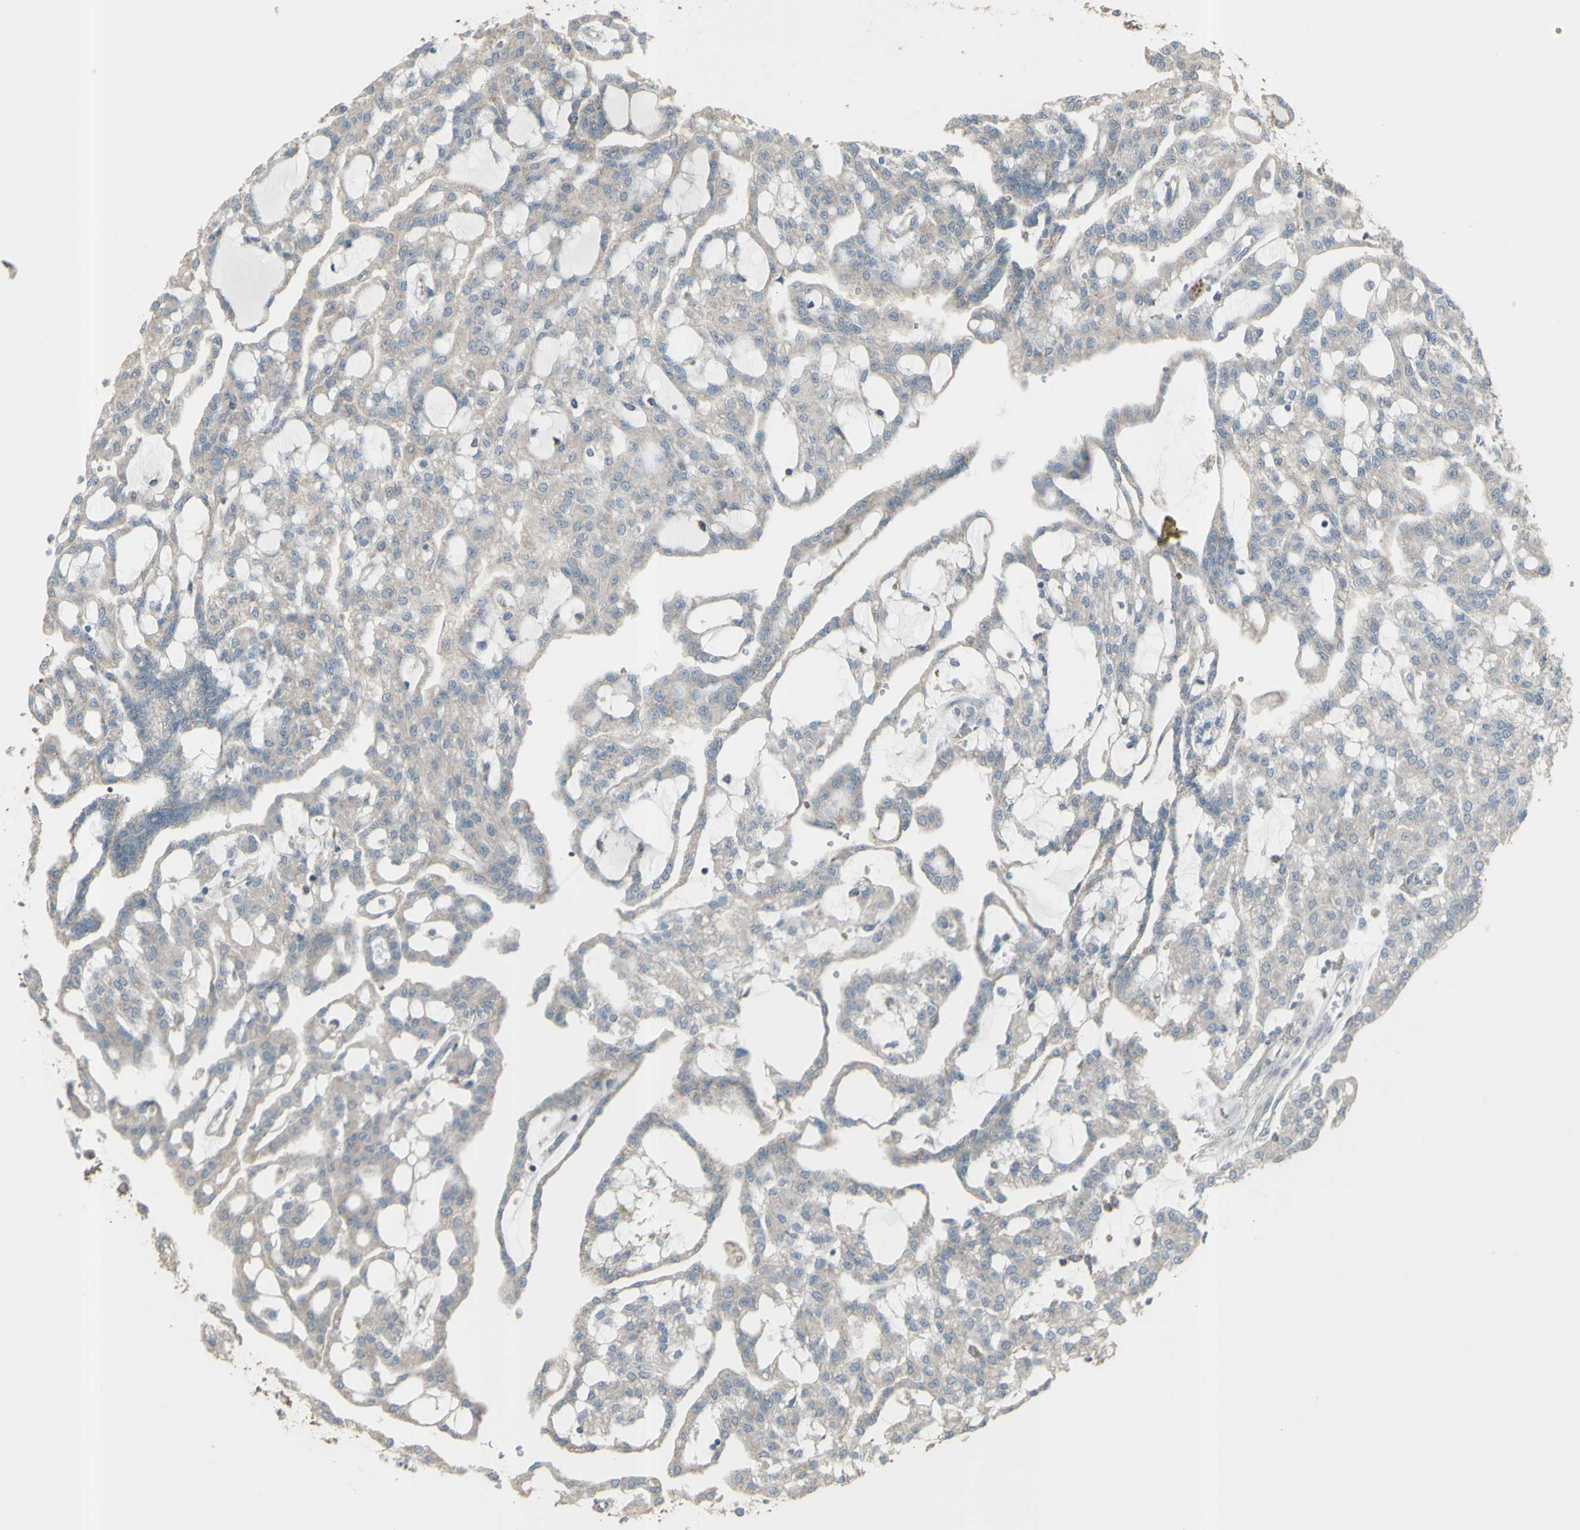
{"staining": {"intensity": "weak", "quantity": ">75%", "location": "cytoplasmic/membranous"}, "tissue": "renal cancer", "cell_type": "Tumor cells", "image_type": "cancer", "snomed": [{"axis": "morphology", "description": "Adenocarcinoma, NOS"}, {"axis": "topography", "description": "Kidney"}], "caption": "Protein staining of renal adenocarcinoma tissue displays weak cytoplasmic/membranous positivity in about >75% of tumor cells.", "gene": "GRAMD1B", "patient": {"sex": "male", "age": 63}}